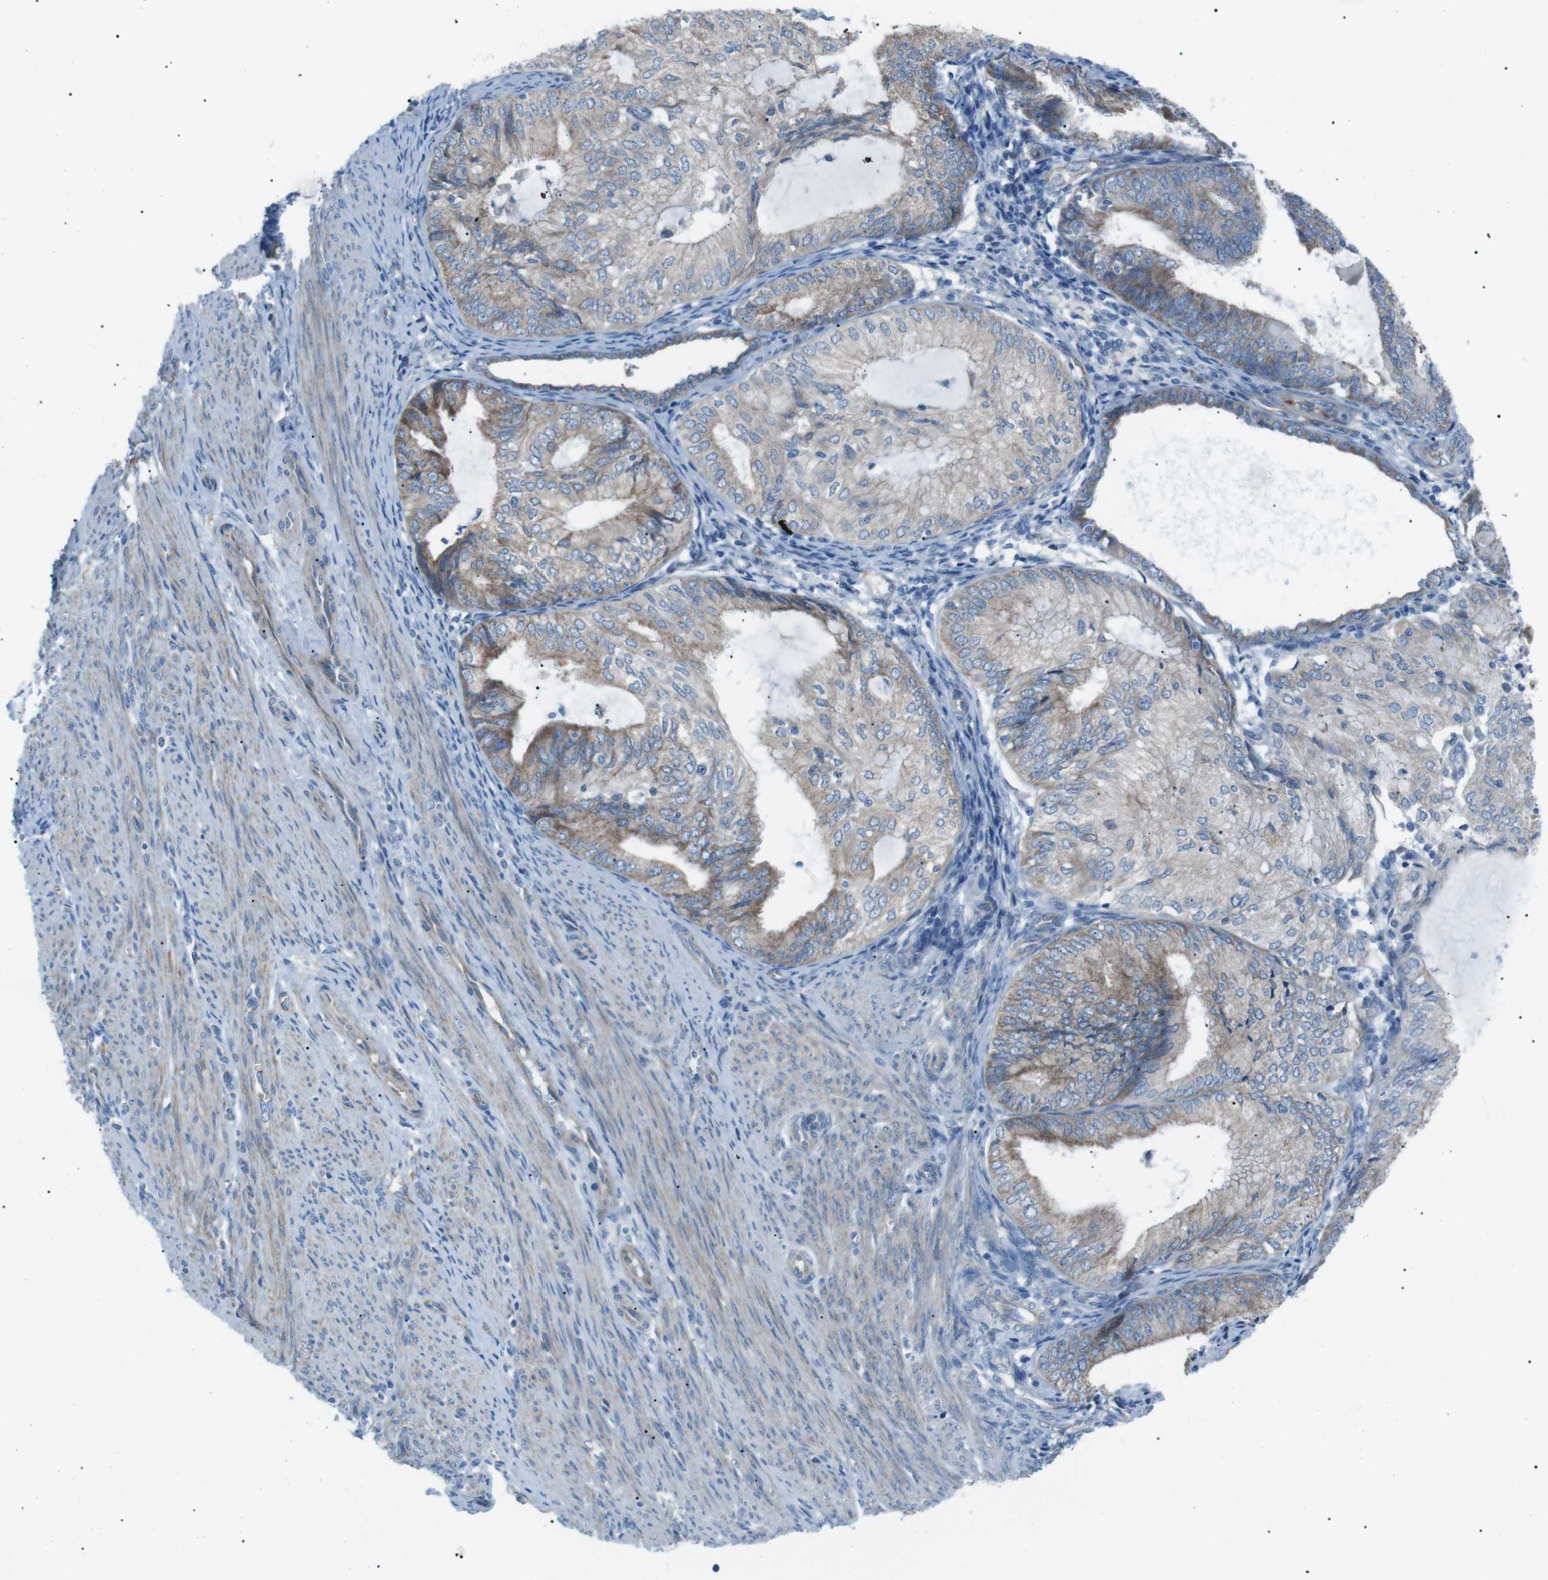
{"staining": {"intensity": "weak", "quantity": "25%-75%", "location": "cytoplasmic/membranous"}, "tissue": "endometrial cancer", "cell_type": "Tumor cells", "image_type": "cancer", "snomed": [{"axis": "morphology", "description": "Adenocarcinoma, NOS"}, {"axis": "topography", "description": "Endometrium"}], "caption": "Weak cytoplasmic/membranous staining for a protein is seen in about 25%-75% of tumor cells of endometrial cancer using immunohistochemistry.", "gene": "MTARC2", "patient": {"sex": "female", "age": 81}}